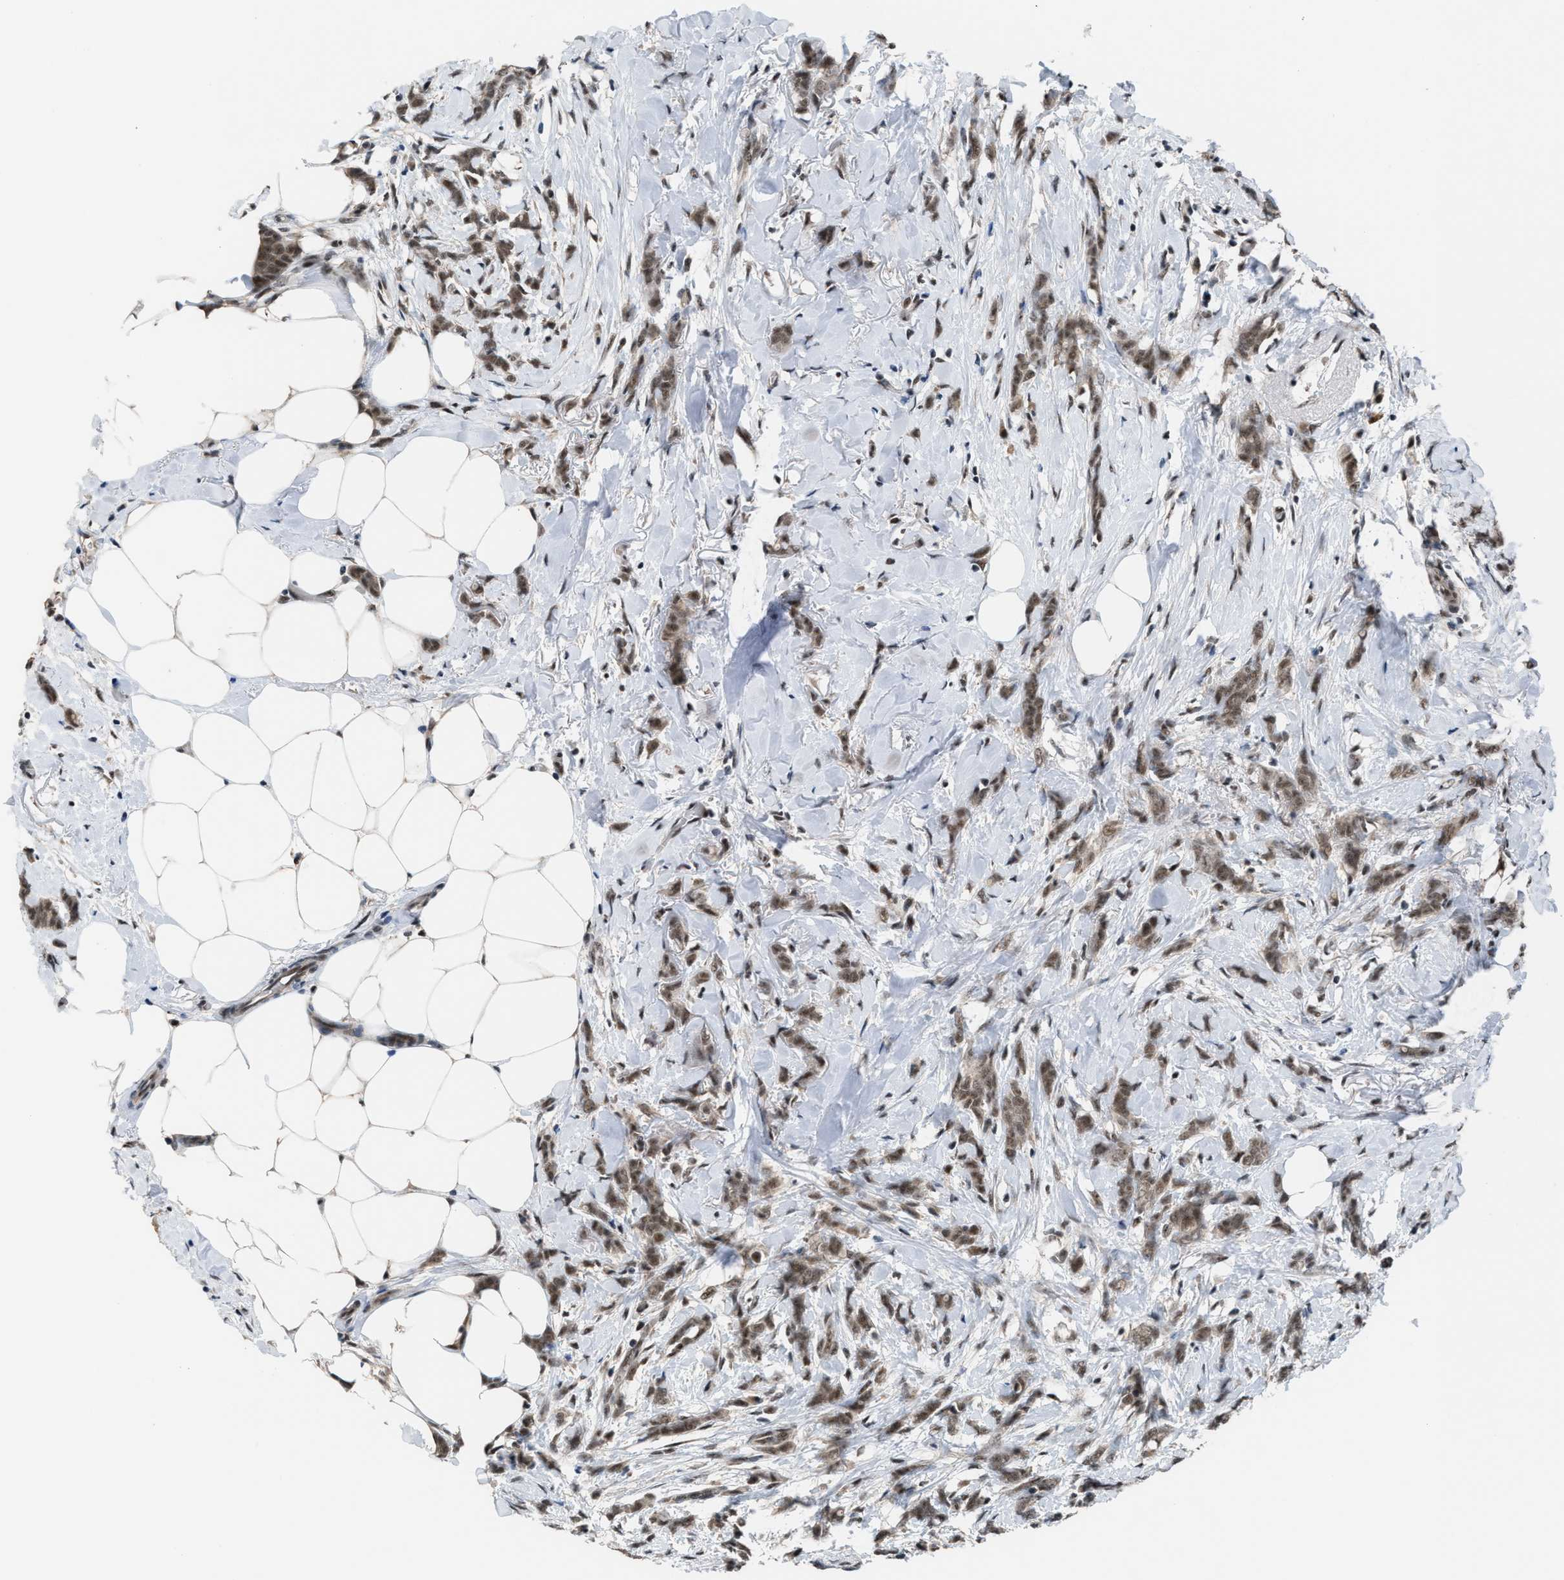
{"staining": {"intensity": "moderate", "quantity": ">75%", "location": "nuclear"}, "tissue": "breast cancer", "cell_type": "Tumor cells", "image_type": "cancer", "snomed": [{"axis": "morphology", "description": "Lobular carcinoma, in situ"}, {"axis": "morphology", "description": "Lobular carcinoma"}, {"axis": "topography", "description": "Breast"}], "caption": "A brown stain labels moderate nuclear expression of a protein in human breast cancer tumor cells. Ihc stains the protein in brown and the nuclei are stained blue.", "gene": "PRPF4", "patient": {"sex": "female", "age": 41}}